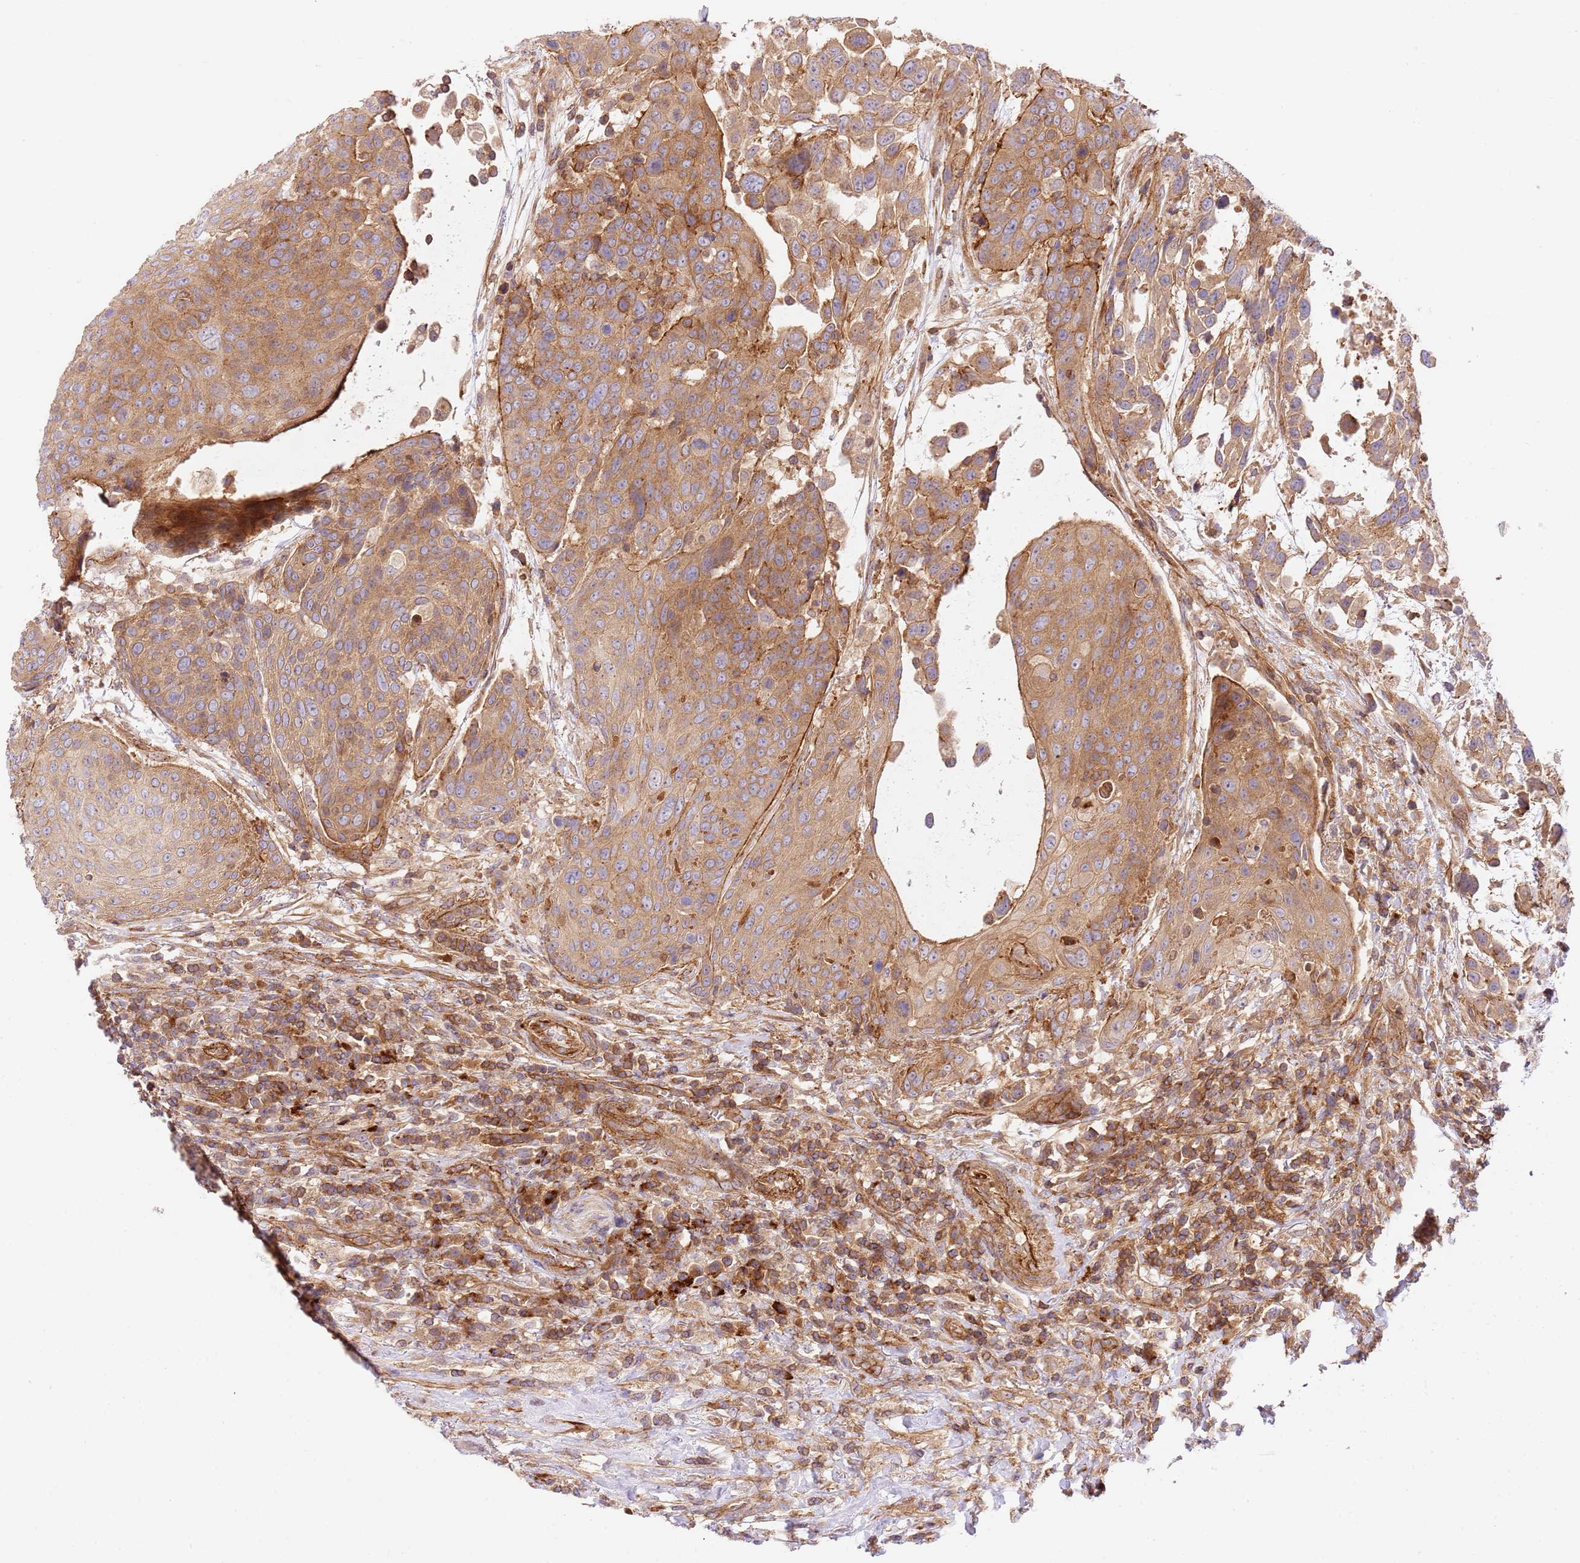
{"staining": {"intensity": "moderate", "quantity": ">75%", "location": "cytoplasmic/membranous"}, "tissue": "urothelial cancer", "cell_type": "Tumor cells", "image_type": "cancer", "snomed": [{"axis": "morphology", "description": "Urothelial carcinoma, High grade"}, {"axis": "topography", "description": "Urinary bladder"}], "caption": "This micrograph shows immunohistochemistry (IHC) staining of human urothelial cancer, with medium moderate cytoplasmic/membranous positivity in approximately >75% of tumor cells.", "gene": "EFCAB8", "patient": {"sex": "female", "age": 70}}